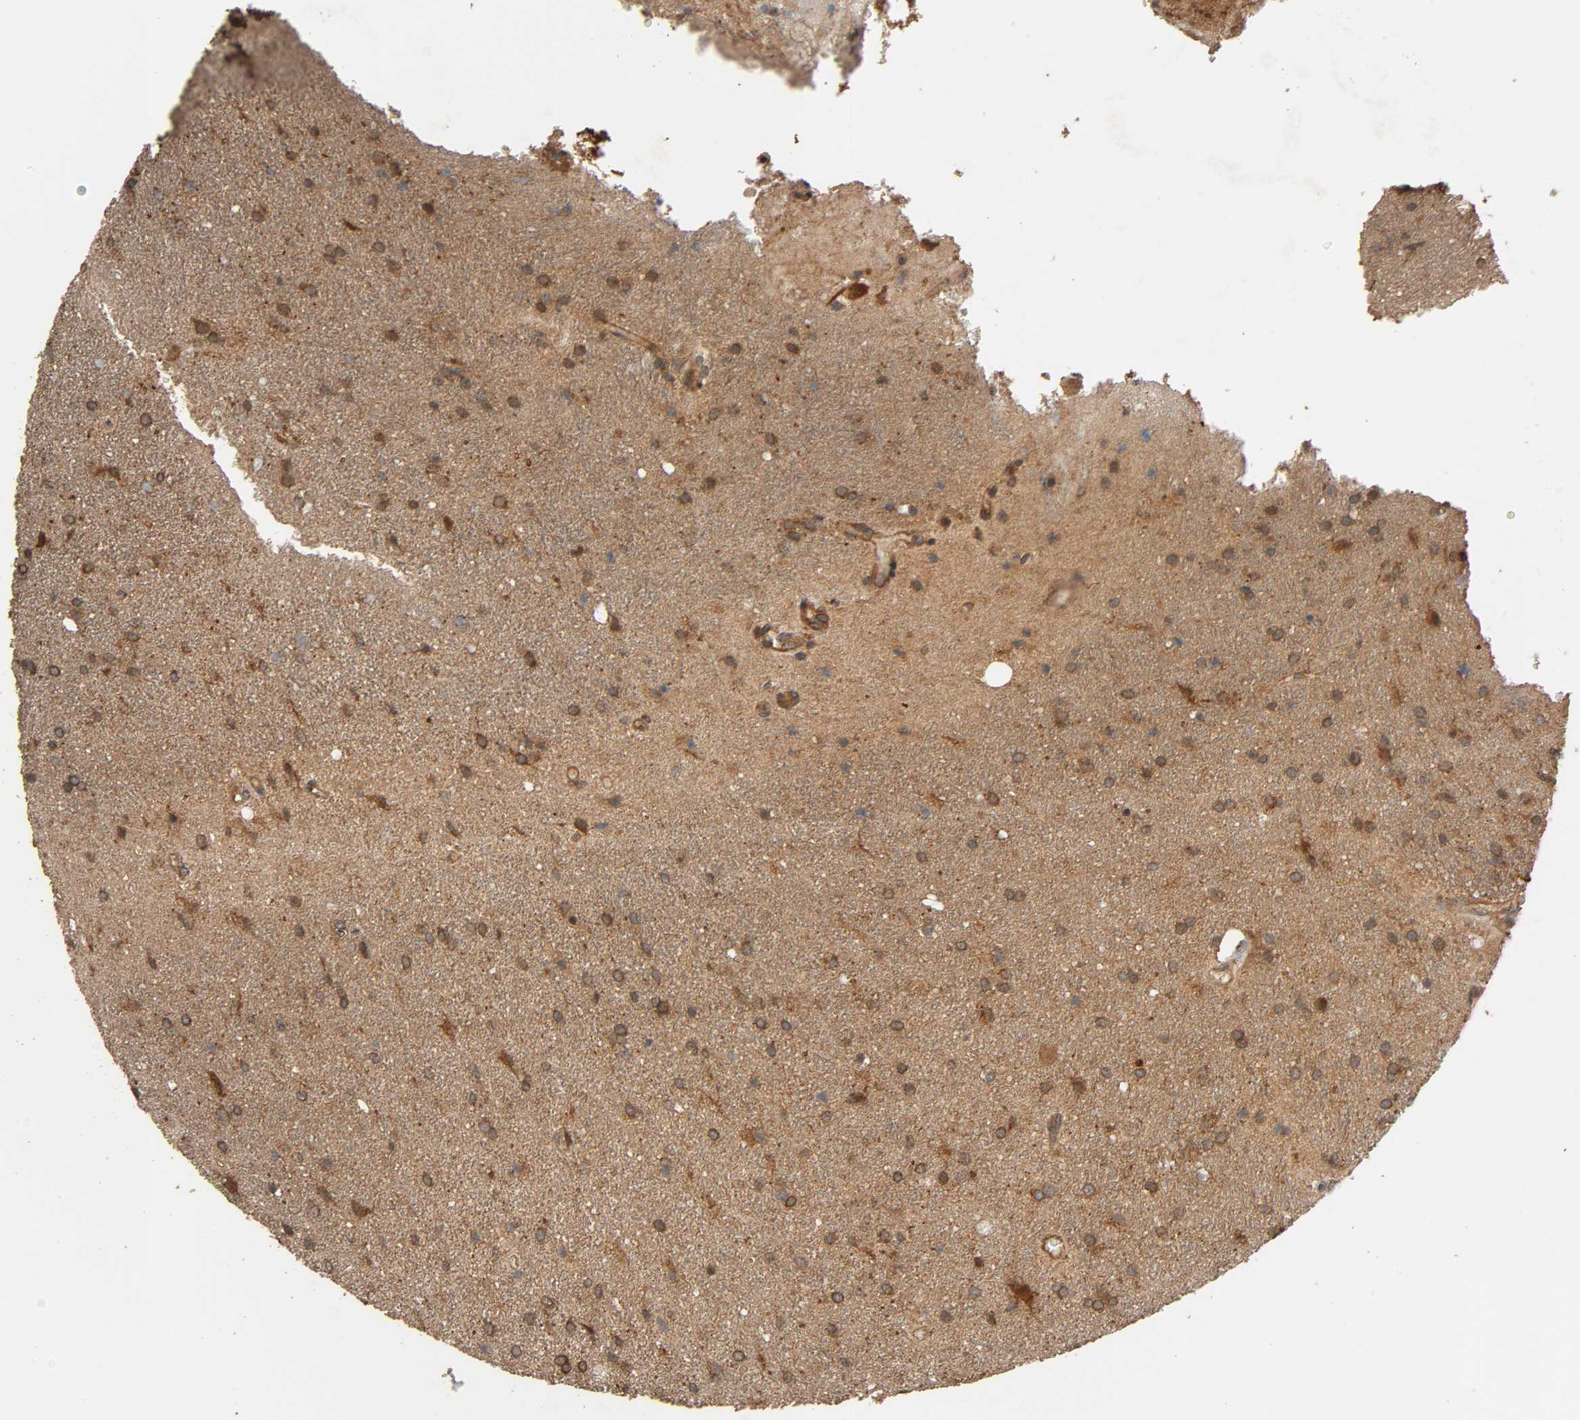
{"staining": {"intensity": "strong", "quantity": ">75%", "location": "cytoplasmic/membranous"}, "tissue": "glioma", "cell_type": "Tumor cells", "image_type": "cancer", "snomed": [{"axis": "morphology", "description": "Normal tissue, NOS"}, {"axis": "morphology", "description": "Glioma, malignant, High grade"}, {"axis": "topography", "description": "Cerebral cortex"}], "caption": "Human glioma stained with a protein marker reveals strong staining in tumor cells.", "gene": "MAP3K8", "patient": {"sex": "male", "age": 56}}